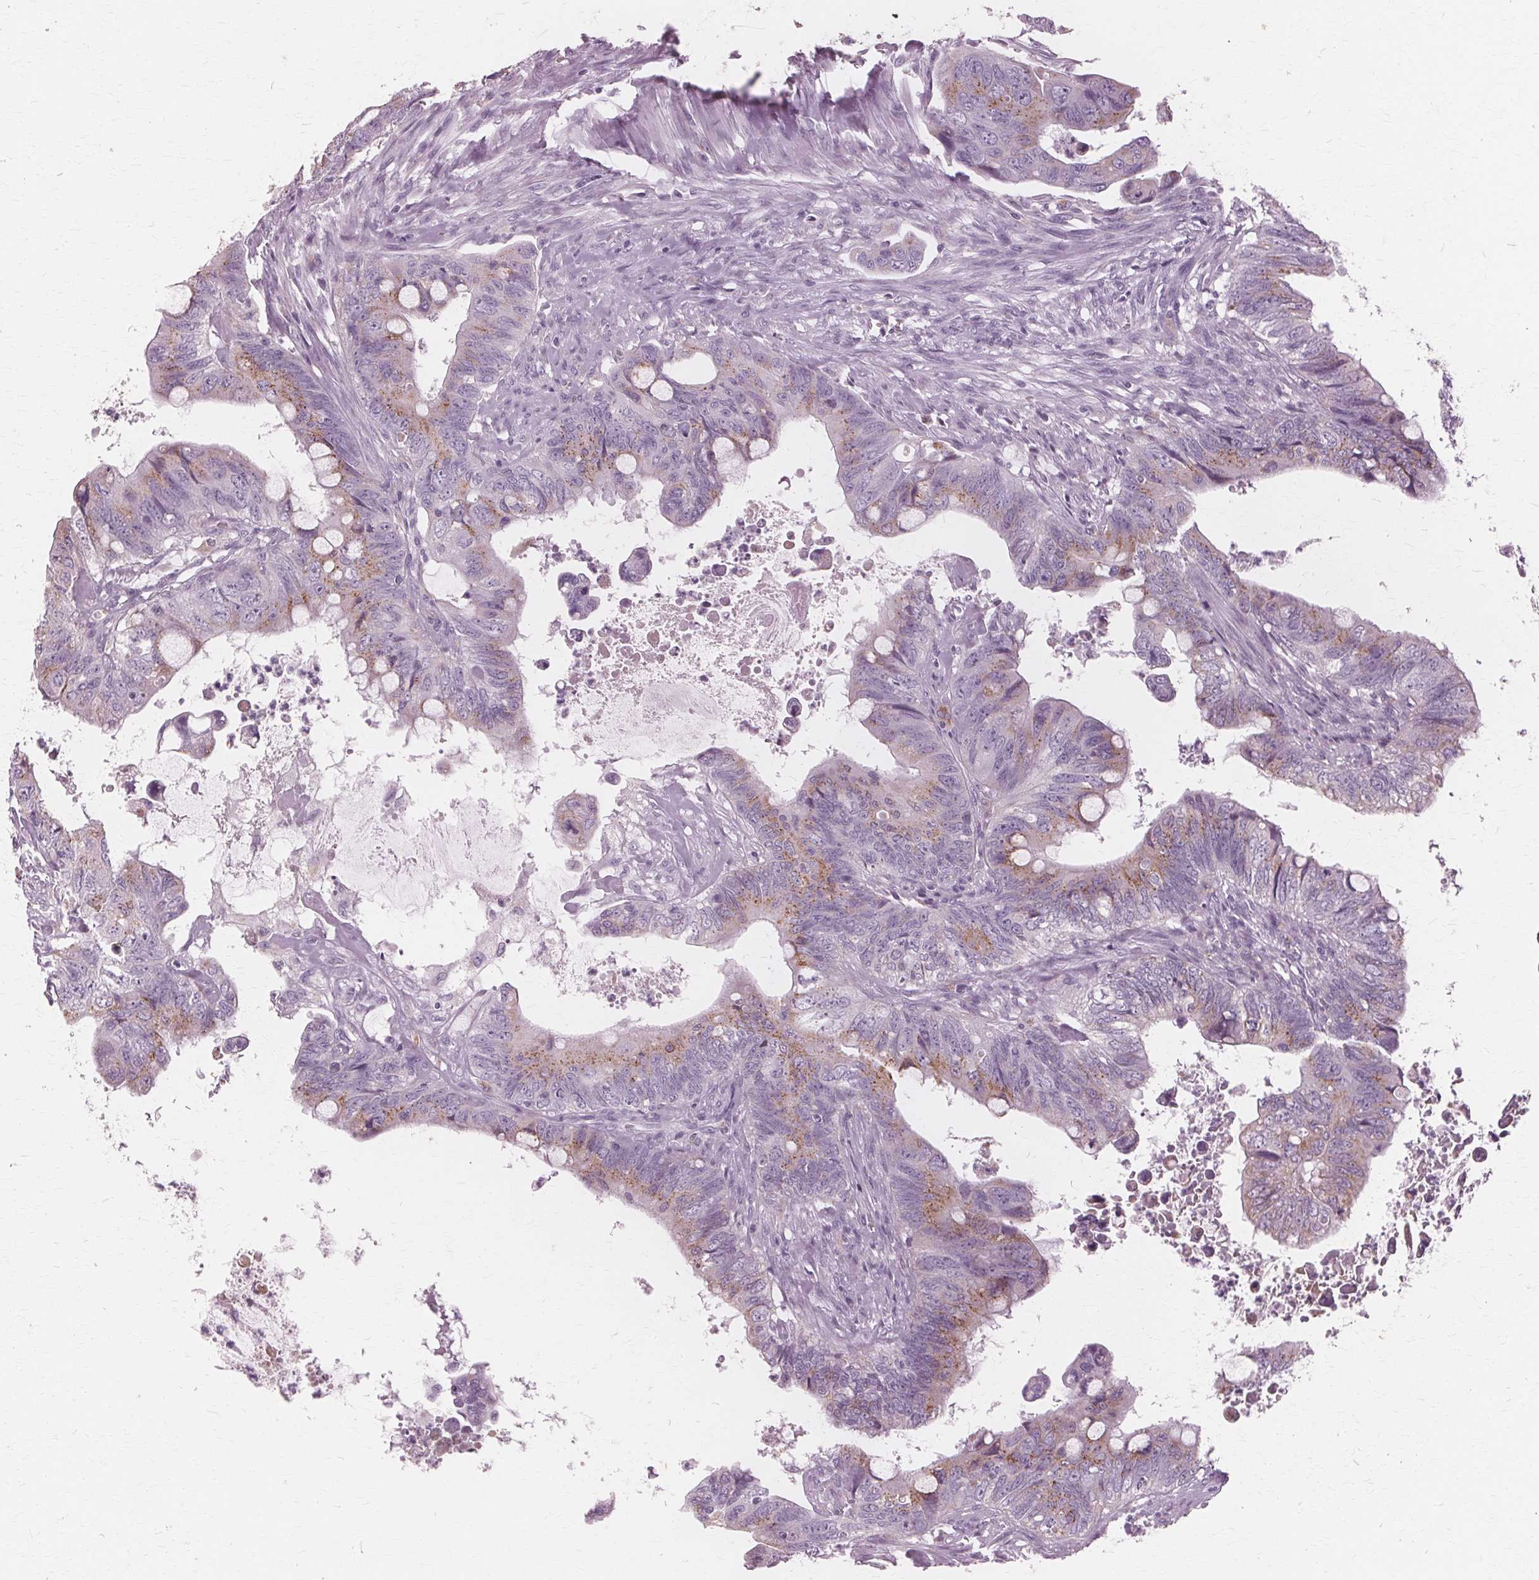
{"staining": {"intensity": "moderate", "quantity": "25%-75%", "location": "cytoplasmic/membranous"}, "tissue": "colorectal cancer", "cell_type": "Tumor cells", "image_type": "cancer", "snomed": [{"axis": "morphology", "description": "Adenocarcinoma, NOS"}, {"axis": "topography", "description": "Colon"}], "caption": "Immunohistochemistry (IHC) staining of colorectal cancer, which displays medium levels of moderate cytoplasmic/membranous expression in approximately 25%-75% of tumor cells indicating moderate cytoplasmic/membranous protein expression. The staining was performed using DAB (3,3'-diaminobenzidine) (brown) for protein detection and nuclei were counterstained in hematoxylin (blue).", "gene": "DNASE2", "patient": {"sex": "male", "age": 57}}